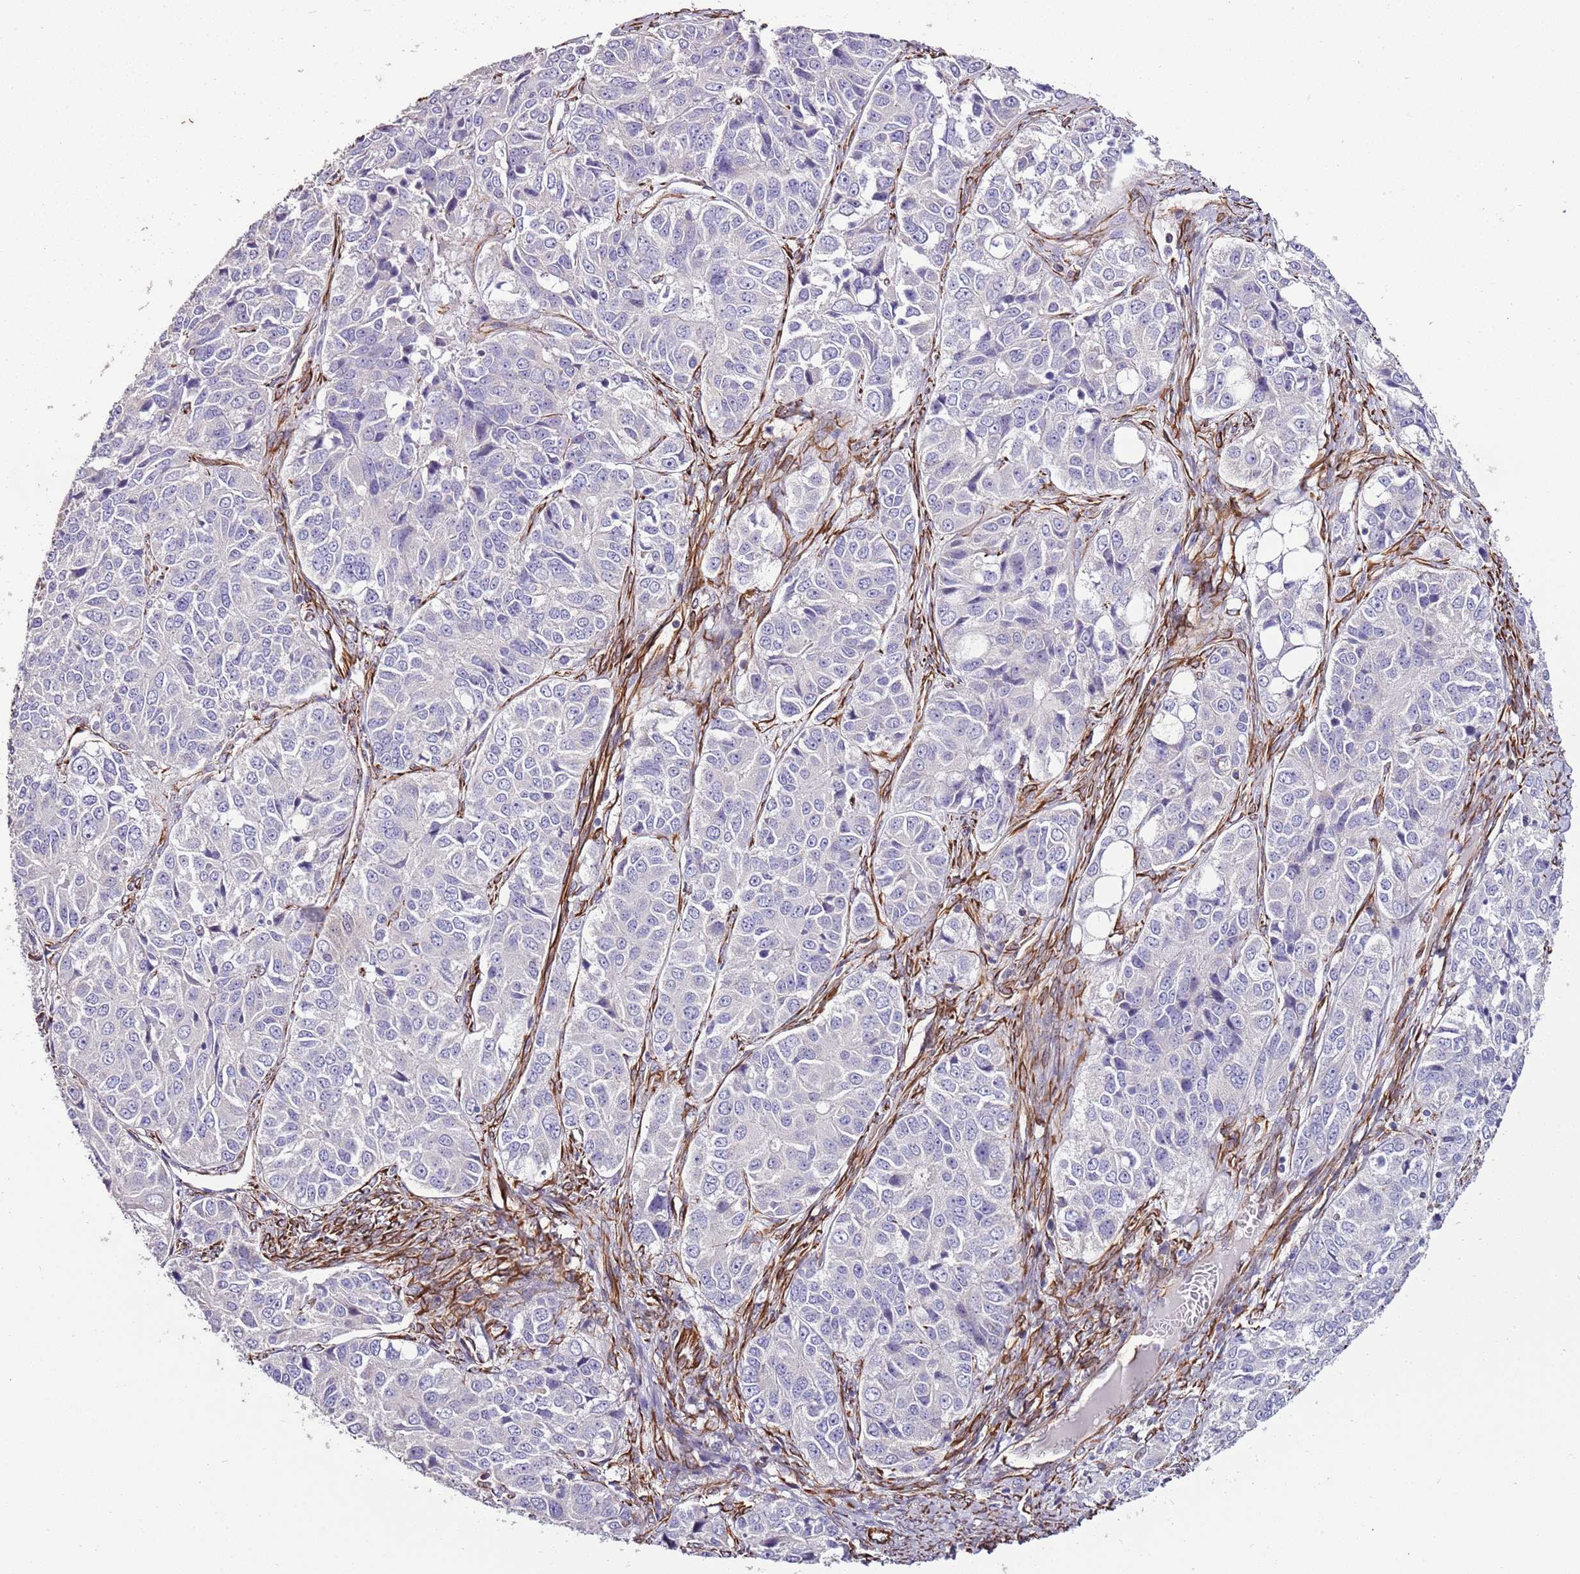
{"staining": {"intensity": "negative", "quantity": "none", "location": "none"}, "tissue": "ovarian cancer", "cell_type": "Tumor cells", "image_type": "cancer", "snomed": [{"axis": "morphology", "description": "Carcinoma, endometroid"}, {"axis": "topography", "description": "Ovary"}], "caption": "The photomicrograph reveals no significant positivity in tumor cells of endometroid carcinoma (ovarian).", "gene": "ZNF786", "patient": {"sex": "female", "age": 51}}